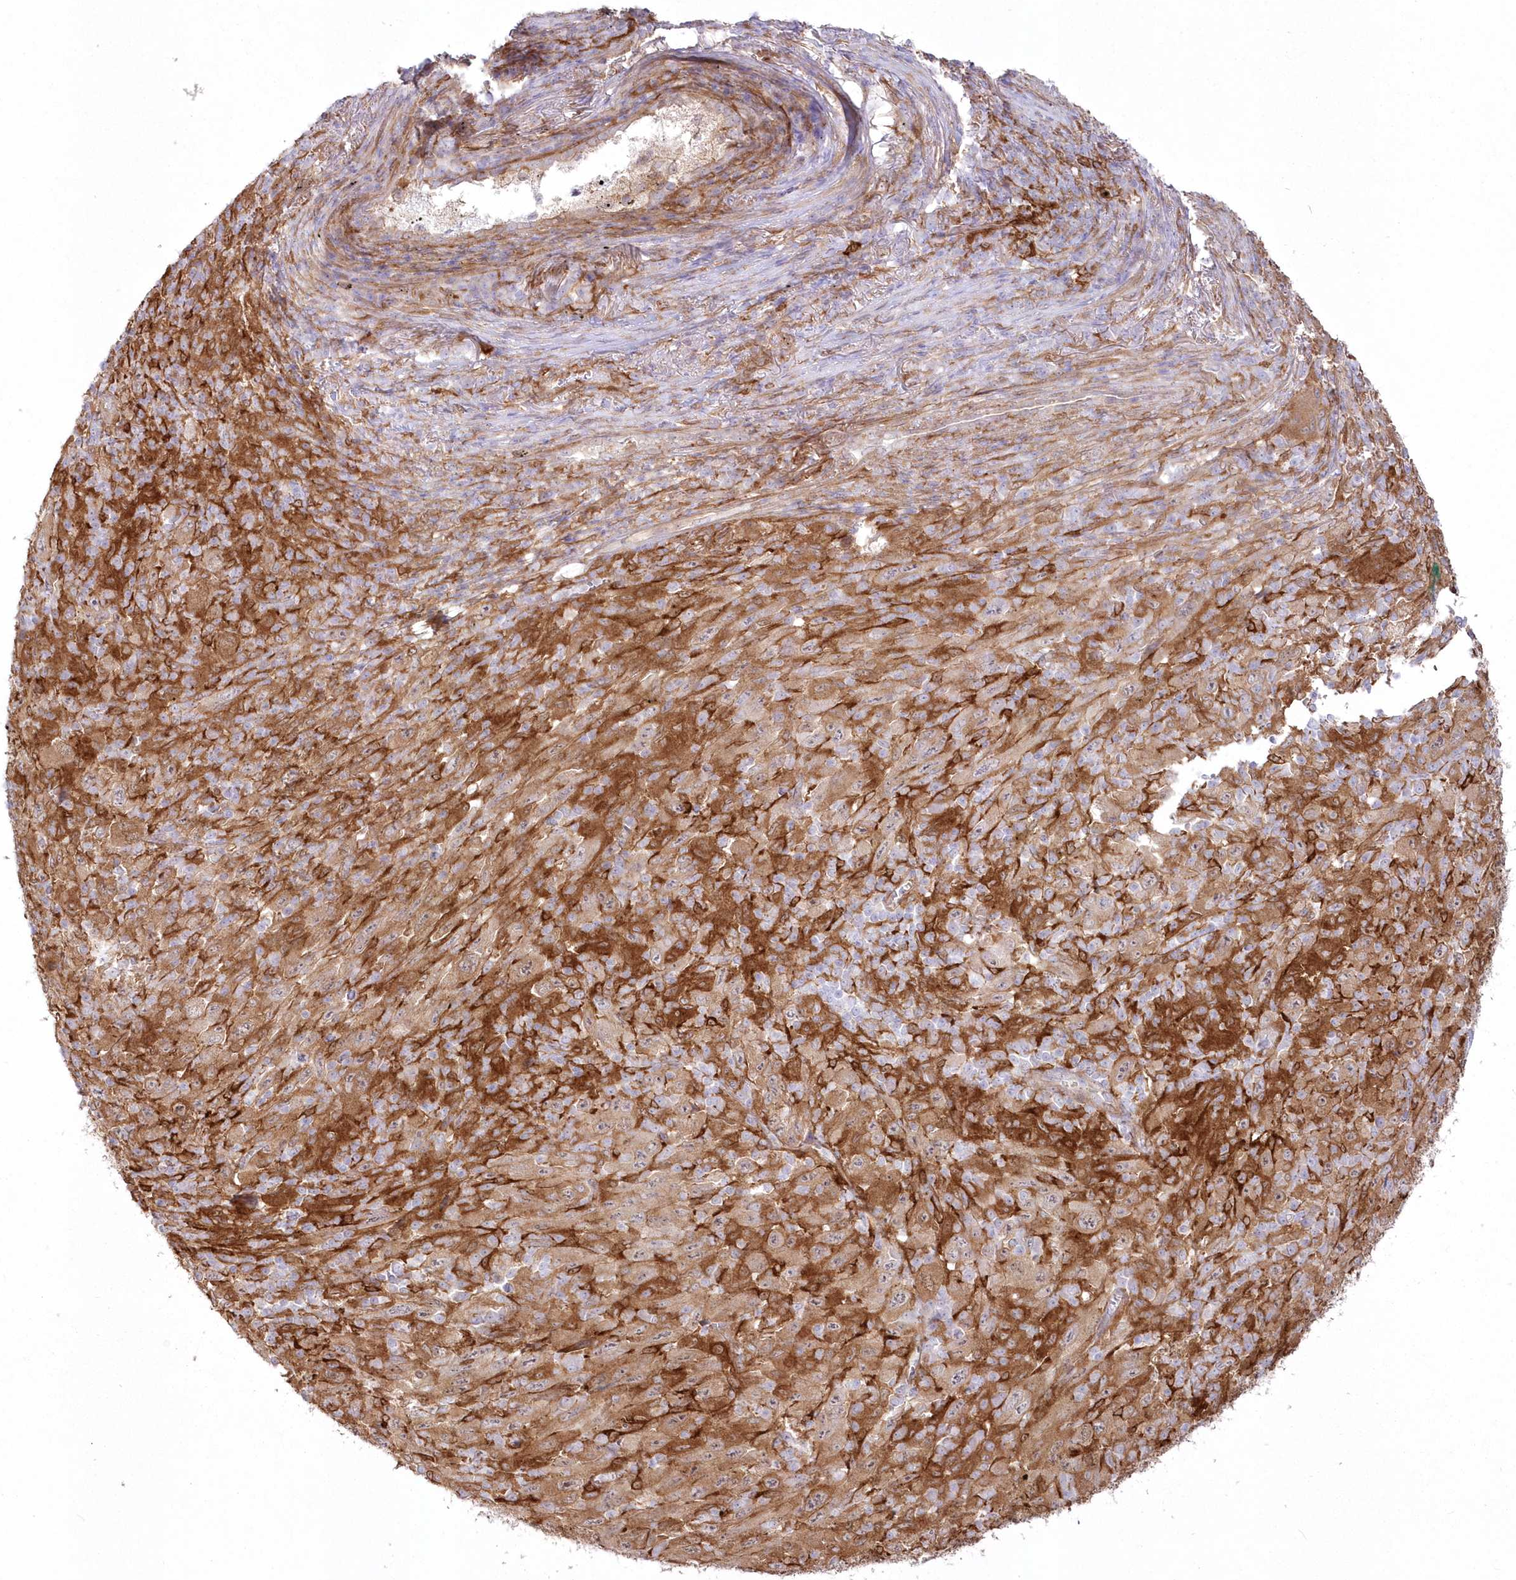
{"staining": {"intensity": "strong", "quantity": ">75%", "location": "cytoplasmic/membranous"}, "tissue": "melanoma", "cell_type": "Tumor cells", "image_type": "cancer", "snomed": [{"axis": "morphology", "description": "Malignant melanoma, Metastatic site"}, {"axis": "topography", "description": "Skin"}], "caption": "Strong cytoplasmic/membranous protein expression is present in approximately >75% of tumor cells in melanoma.", "gene": "SH3PXD2B", "patient": {"sex": "female", "age": 56}}